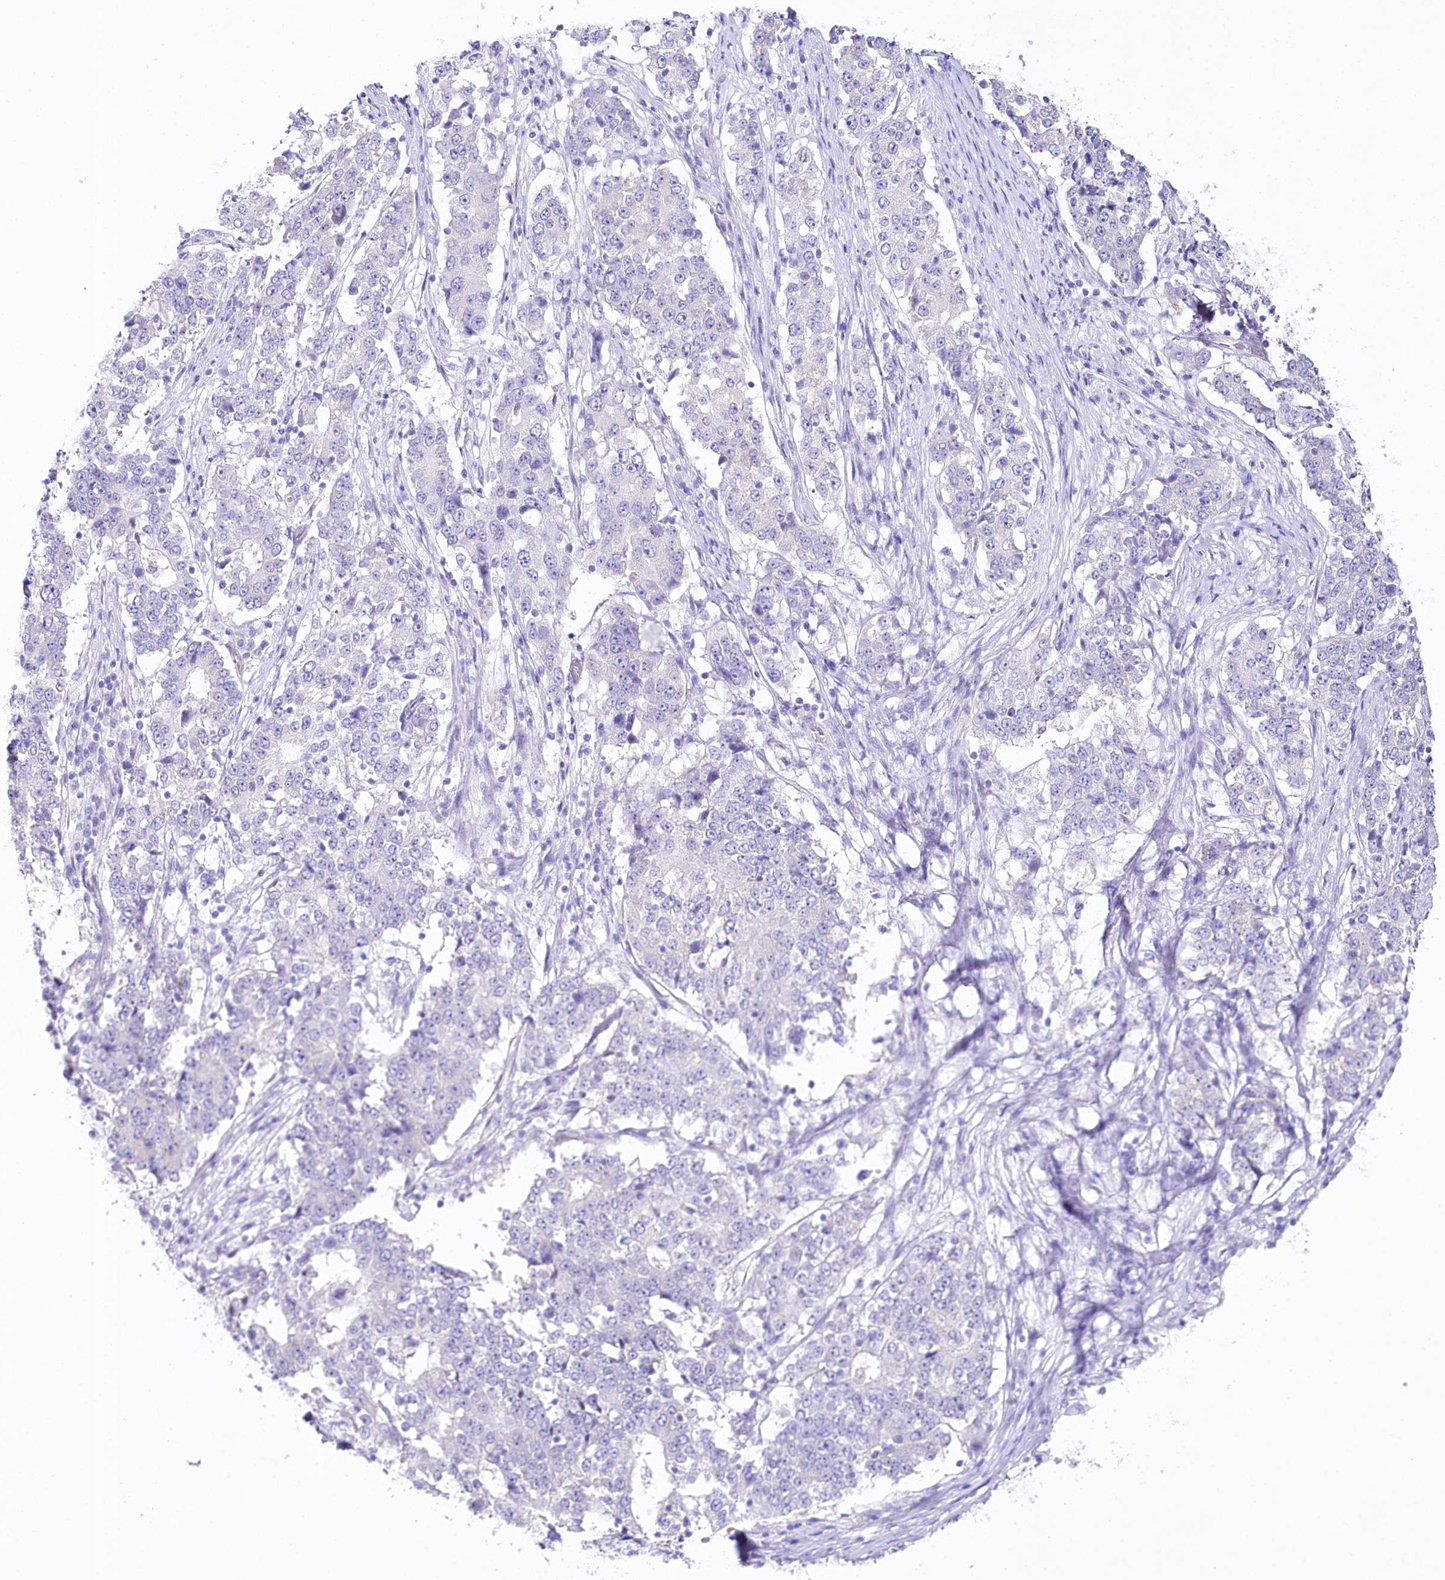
{"staining": {"intensity": "negative", "quantity": "none", "location": "none"}, "tissue": "stomach cancer", "cell_type": "Tumor cells", "image_type": "cancer", "snomed": [{"axis": "morphology", "description": "Adenocarcinoma, NOS"}, {"axis": "topography", "description": "Stomach"}], "caption": "This is an immunohistochemistry (IHC) image of human stomach cancer. There is no positivity in tumor cells.", "gene": "CSN3", "patient": {"sex": "male", "age": 59}}